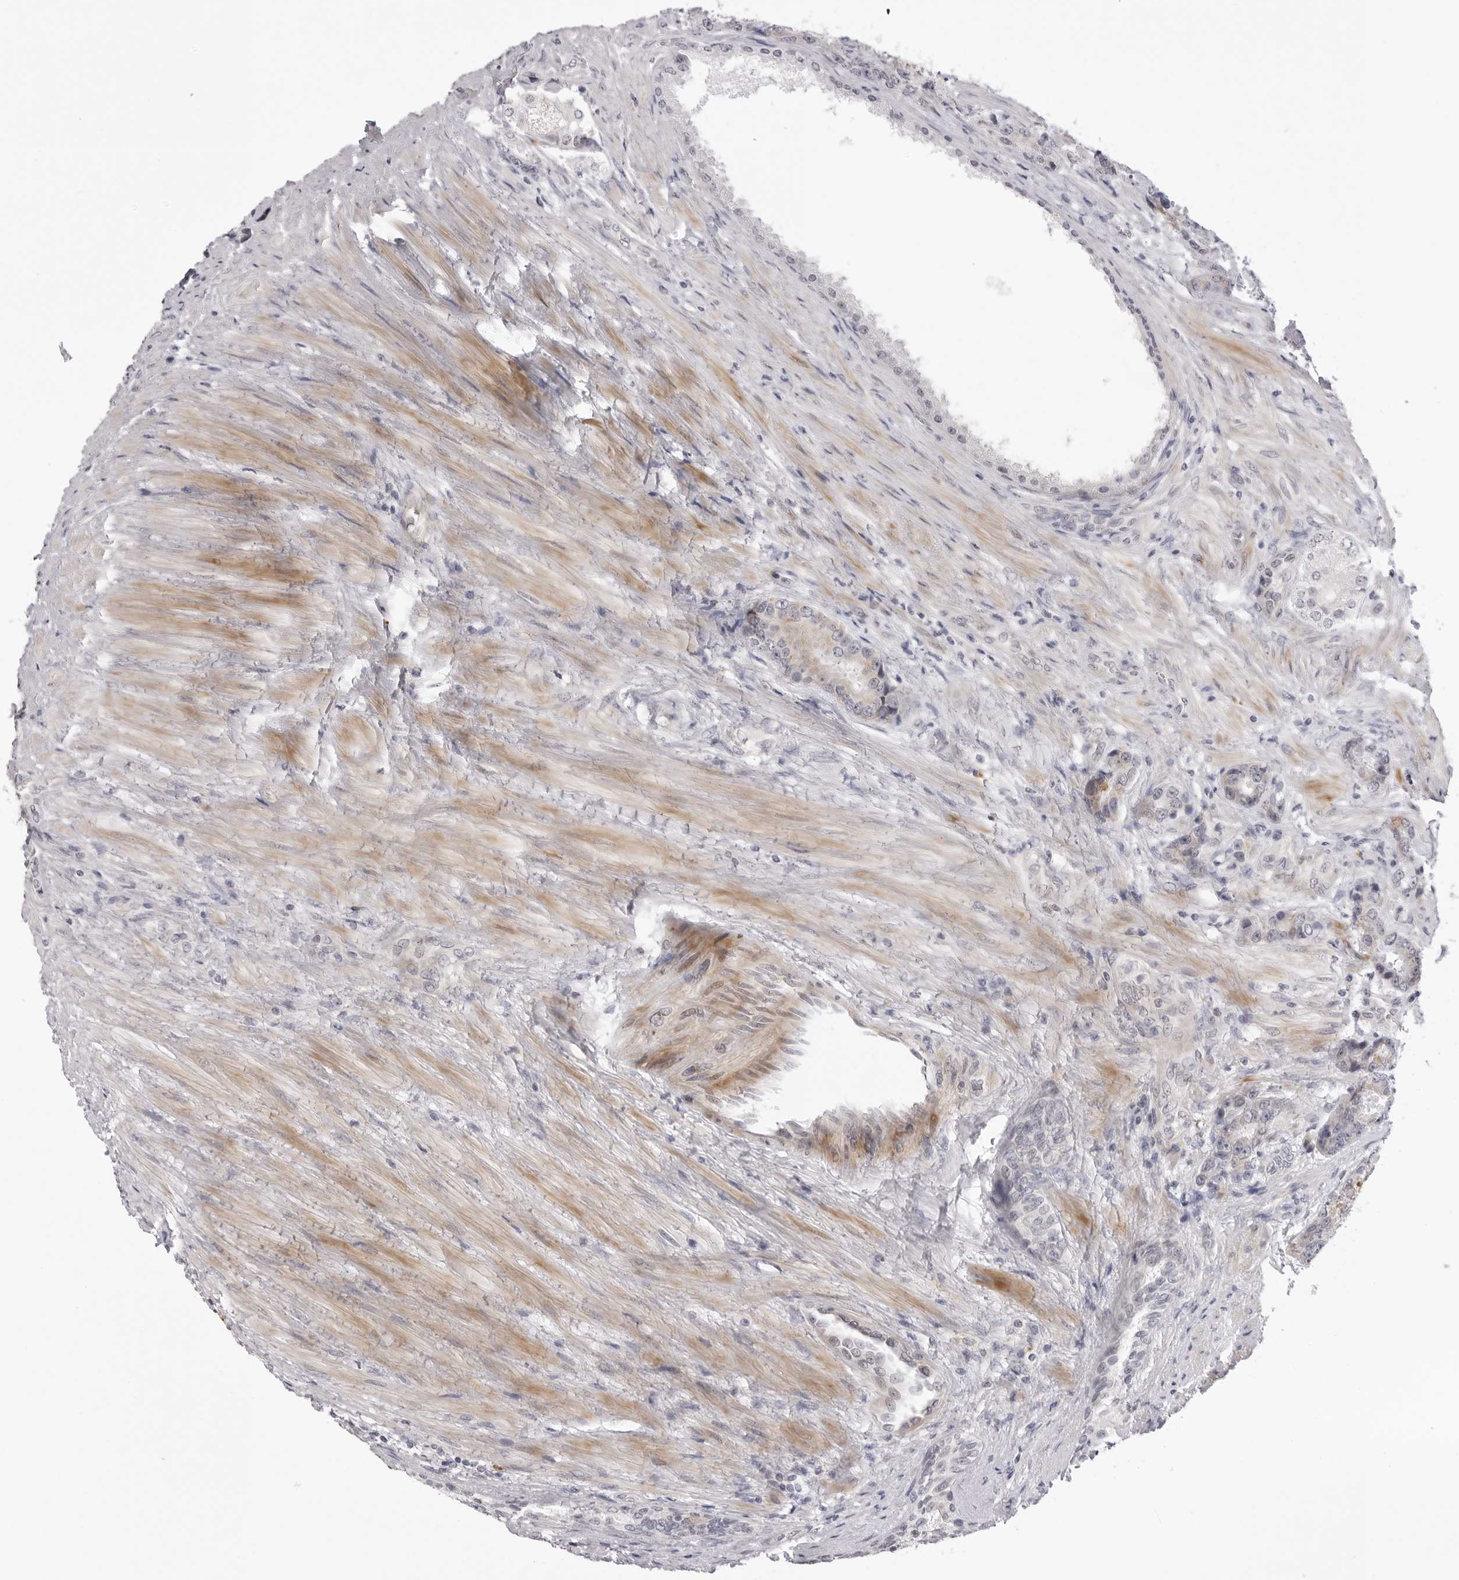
{"staining": {"intensity": "negative", "quantity": "none", "location": "none"}, "tissue": "prostate cancer", "cell_type": "Tumor cells", "image_type": "cancer", "snomed": [{"axis": "morphology", "description": "Adenocarcinoma, High grade"}, {"axis": "topography", "description": "Prostate"}], "caption": "Prostate cancer (adenocarcinoma (high-grade)) stained for a protein using immunohistochemistry shows no expression tumor cells.", "gene": "SUGCT", "patient": {"sex": "male", "age": 60}}